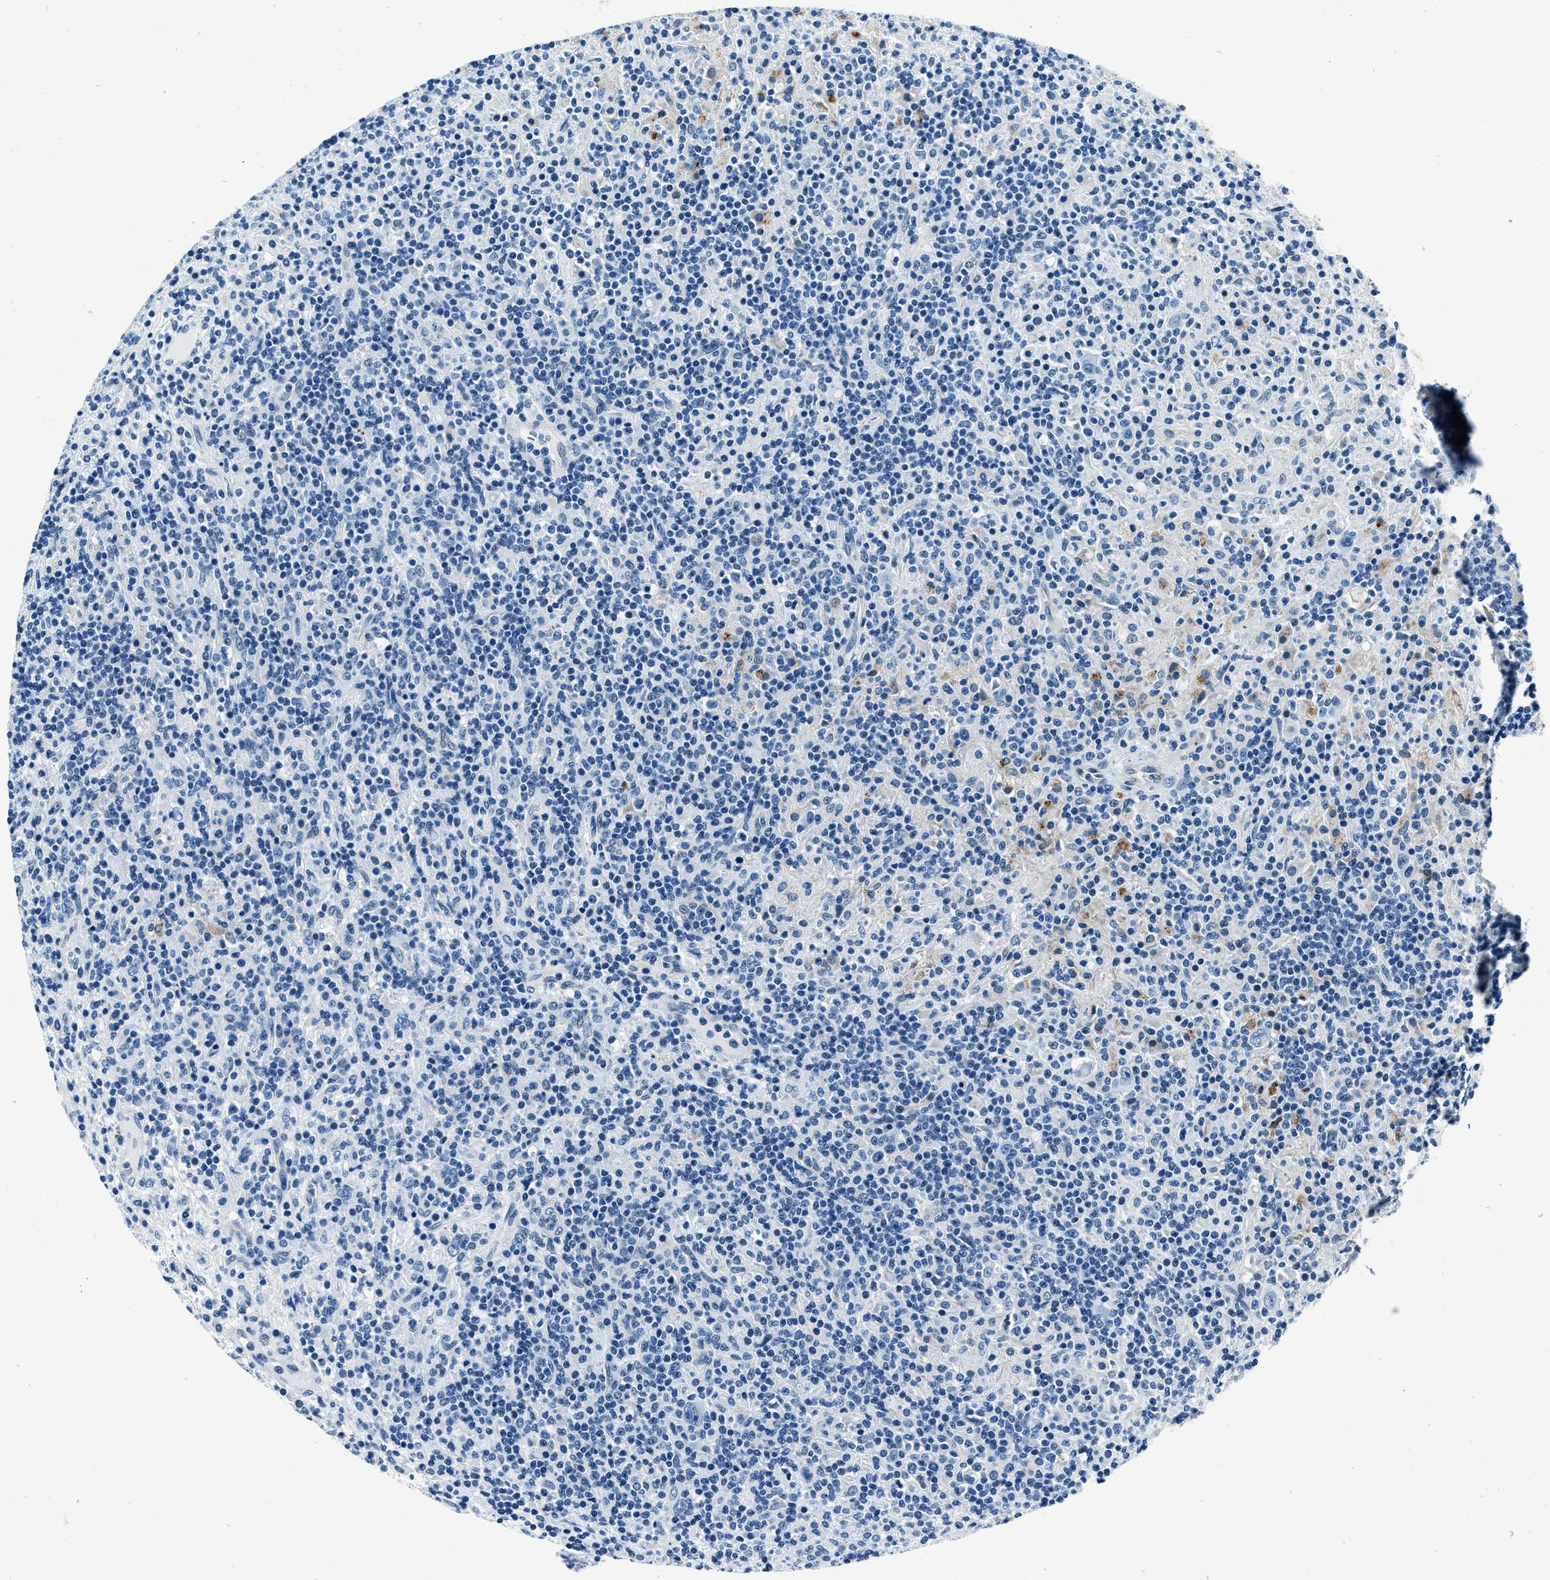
{"staining": {"intensity": "negative", "quantity": "none", "location": "none"}, "tissue": "lymphoma", "cell_type": "Tumor cells", "image_type": "cancer", "snomed": [{"axis": "morphology", "description": "Hodgkin's disease, NOS"}, {"axis": "topography", "description": "Lymph node"}], "caption": "Immunohistochemistry histopathology image of neoplastic tissue: human lymphoma stained with DAB shows no significant protein staining in tumor cells.", "gene": "PTPDC1", "patient": {"sex": "male", "age": 70}}